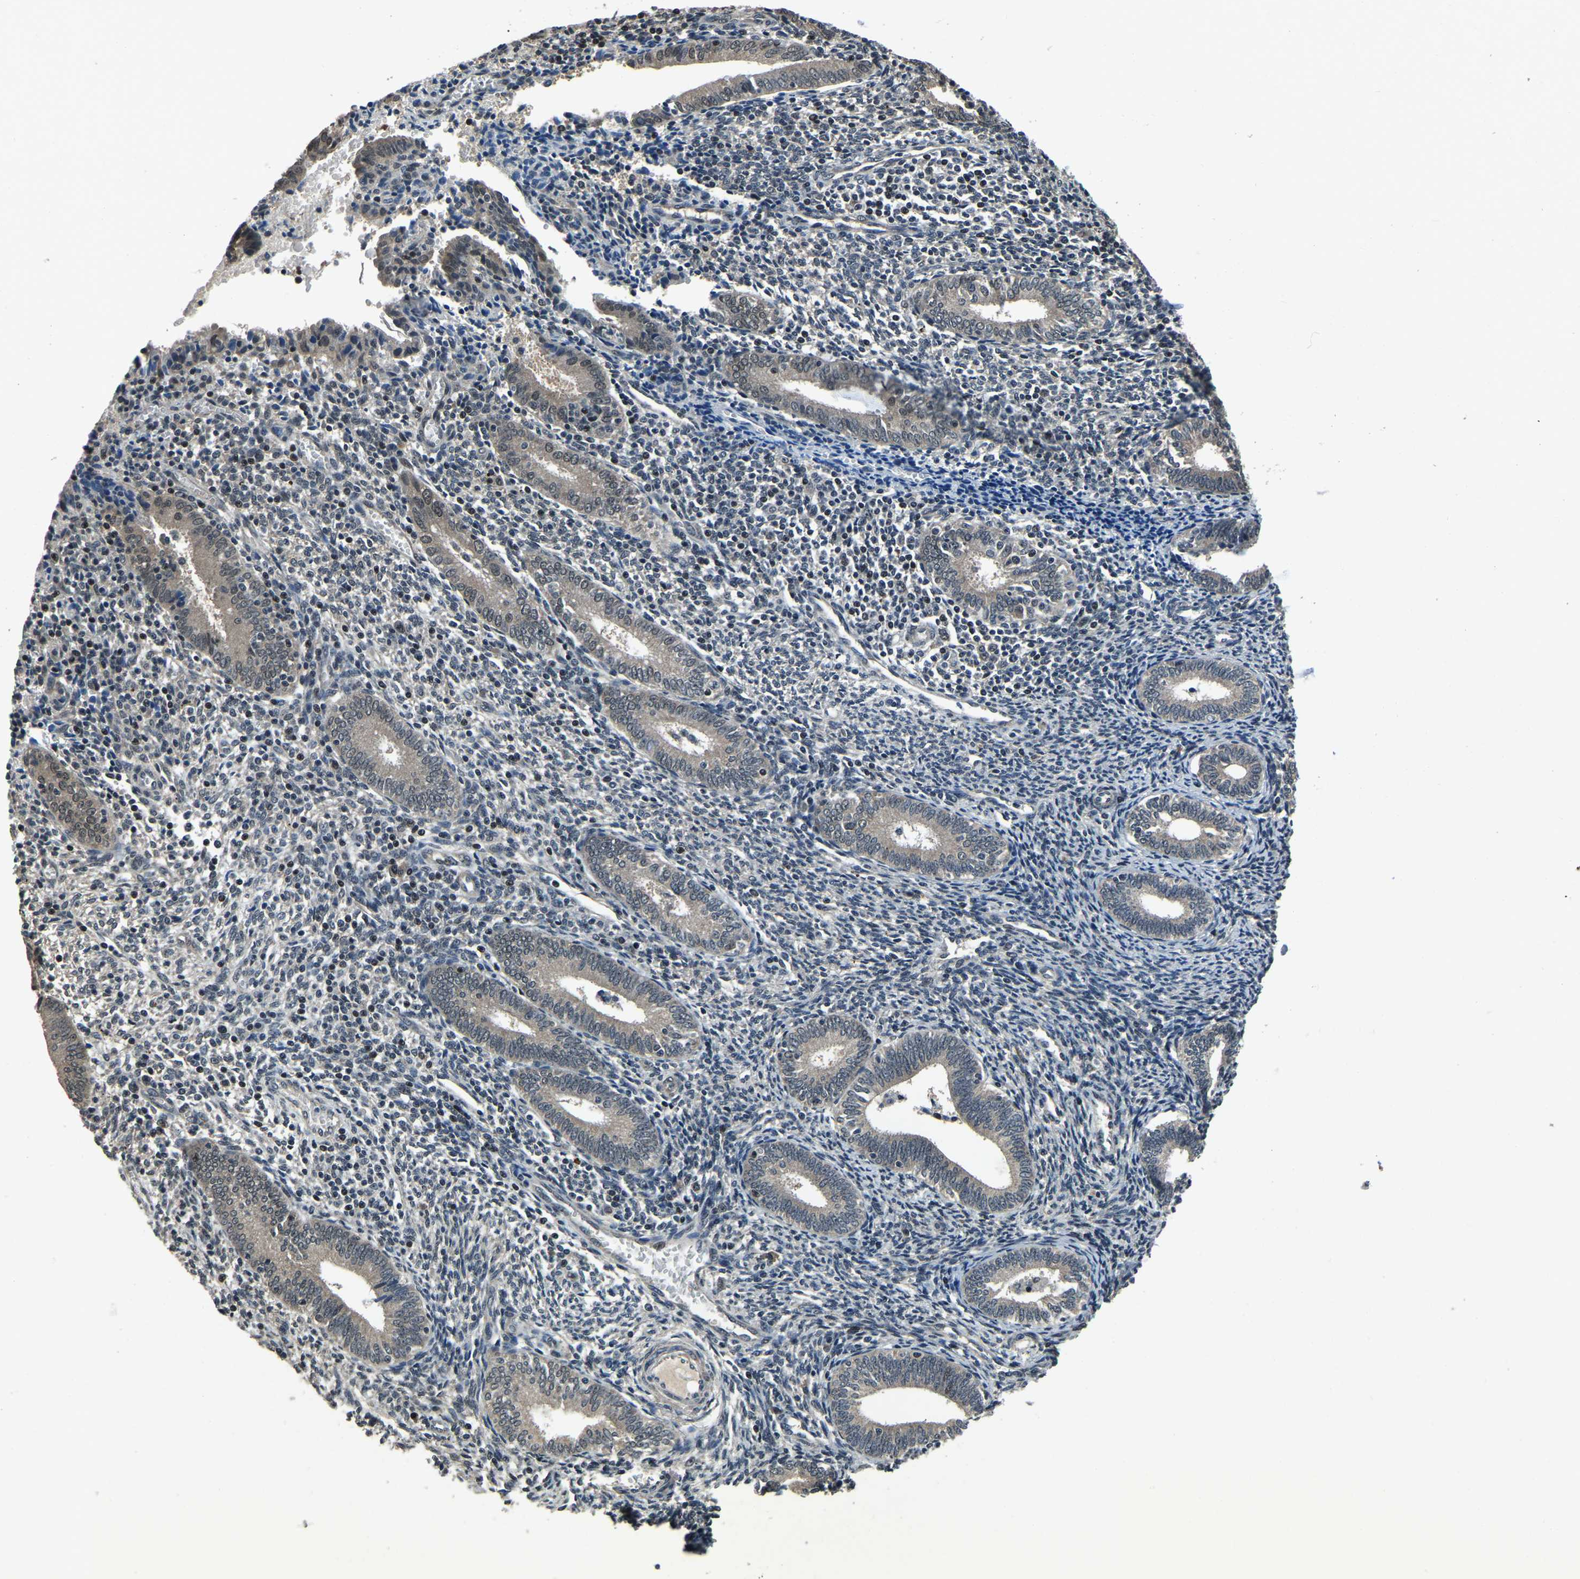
{"staining": {"intensity": "moderate", "quantity": "<25%", "location": "nuclear"}, "tissue": "endometrium", "cell_type": "Cells in endometrial stroma", "image_type": "normal", "snomed": [{"axis": "morphology", "description": "Normal tissue, NOS"}, {"axis": "topography", "description": "Endometrium"}], "caption": "Brown immunohistochemical staining in normal endometrium reveals moderate nuclear expression in approximately <25% of cells in endometrial stroma.", "gene": "ANKIB1", "patient": {"sex": "female", "age": 41}}